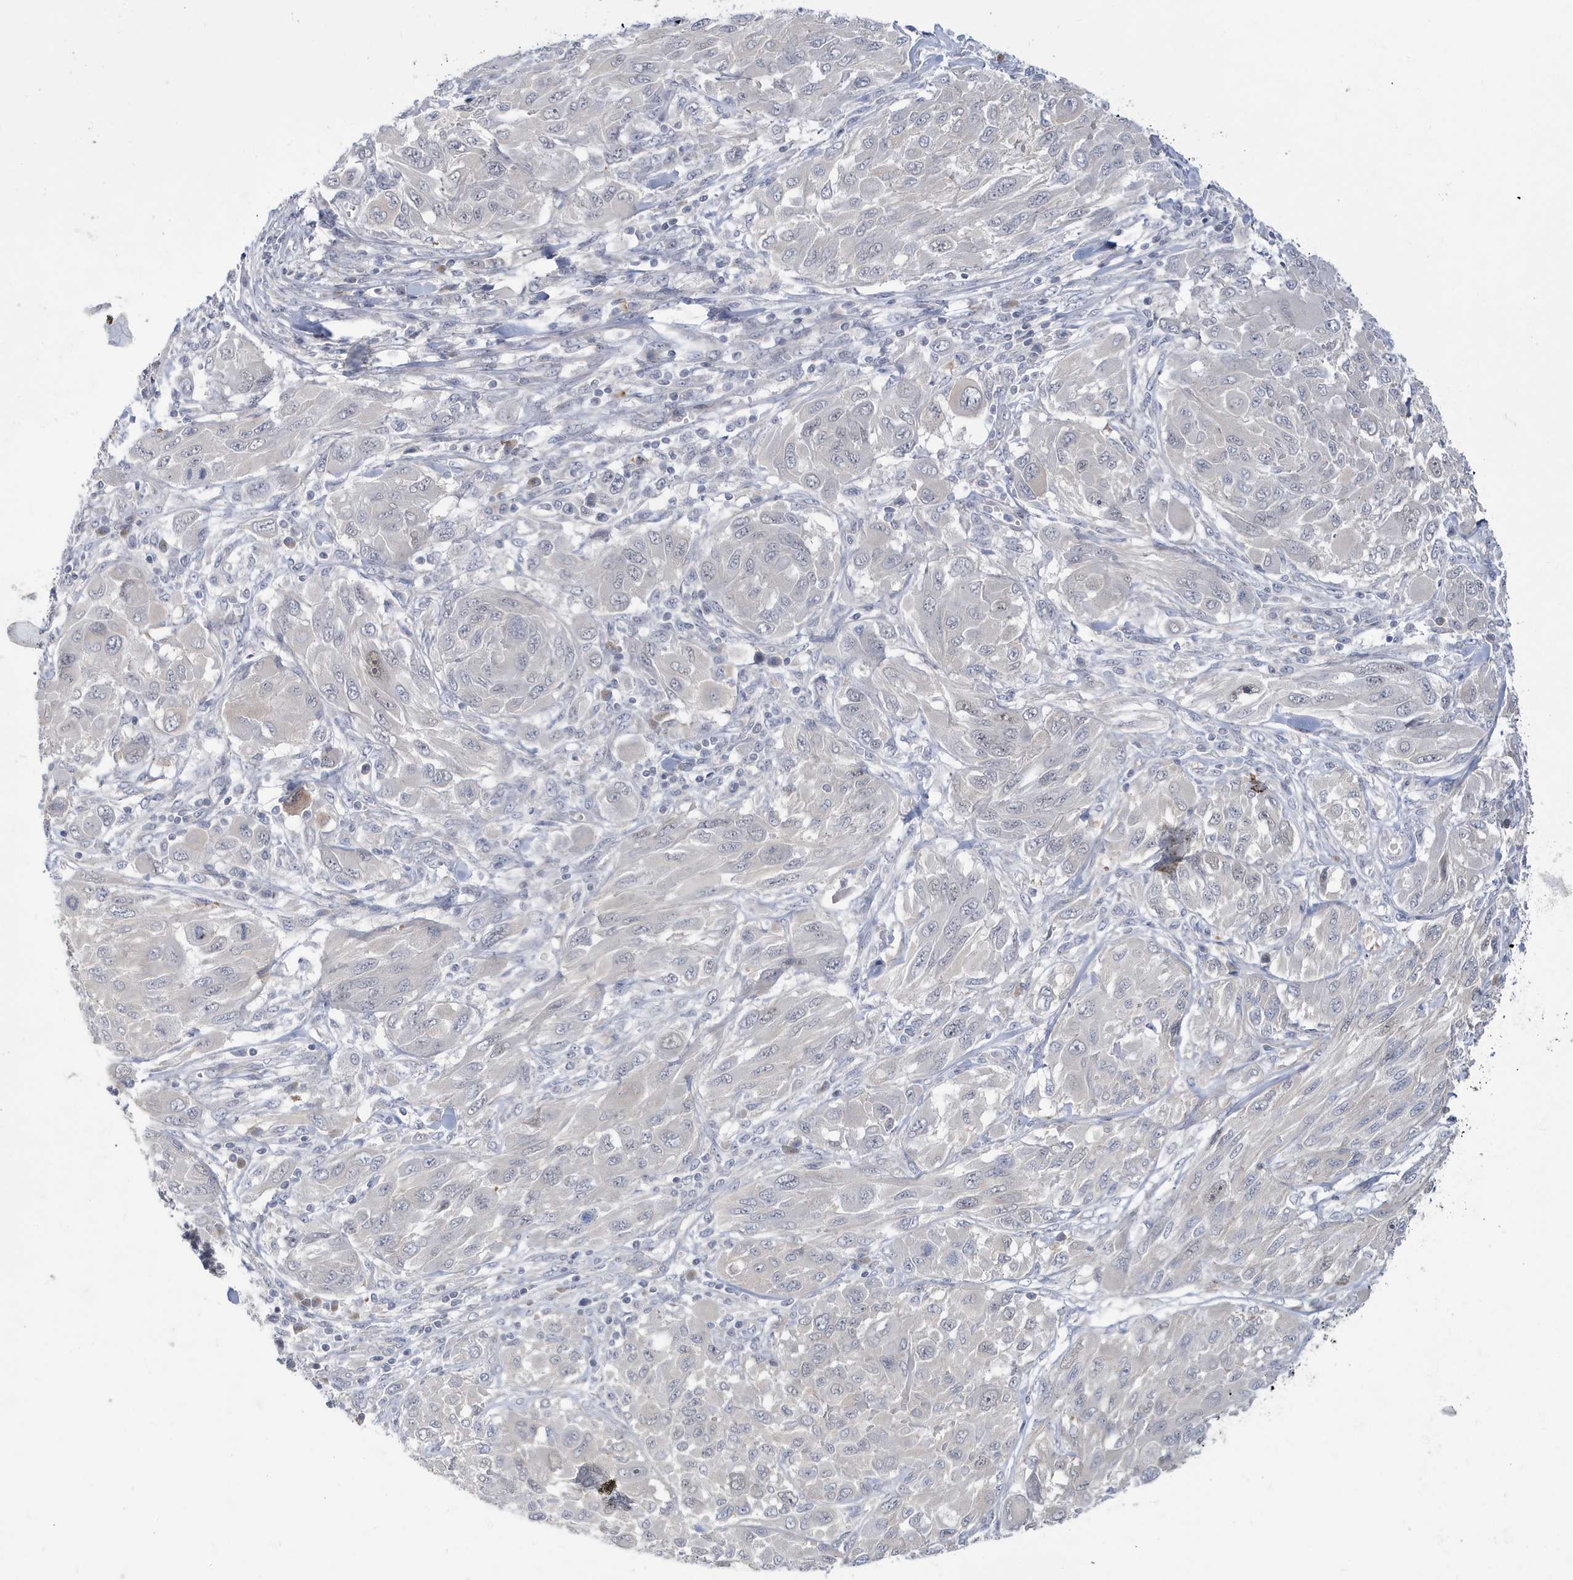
{"staining": {"intensity": "negative", "quantity": "none", "location": "none"}, "tissue": "melanoma", "cell_type": "Tumor cells", "image_type": "cancer", "snomed": [{"axis": "morphology", "description": "Malignant melanoma, NOS"}, {"axis": "topography", "description": "Skin"}], "caption": "DAB (3,3'-diaminobenzidine) immunohistochemical staining of human malignant melanoma displays no significant expression in tumor cells. (Brightfield microscopy of DAB (3,3'-diaminobenzidine) immunohistochemistry (IHC) at high magnification).", "gene": "ZNF654", "patient": {"sex": "female", "age": 91}}